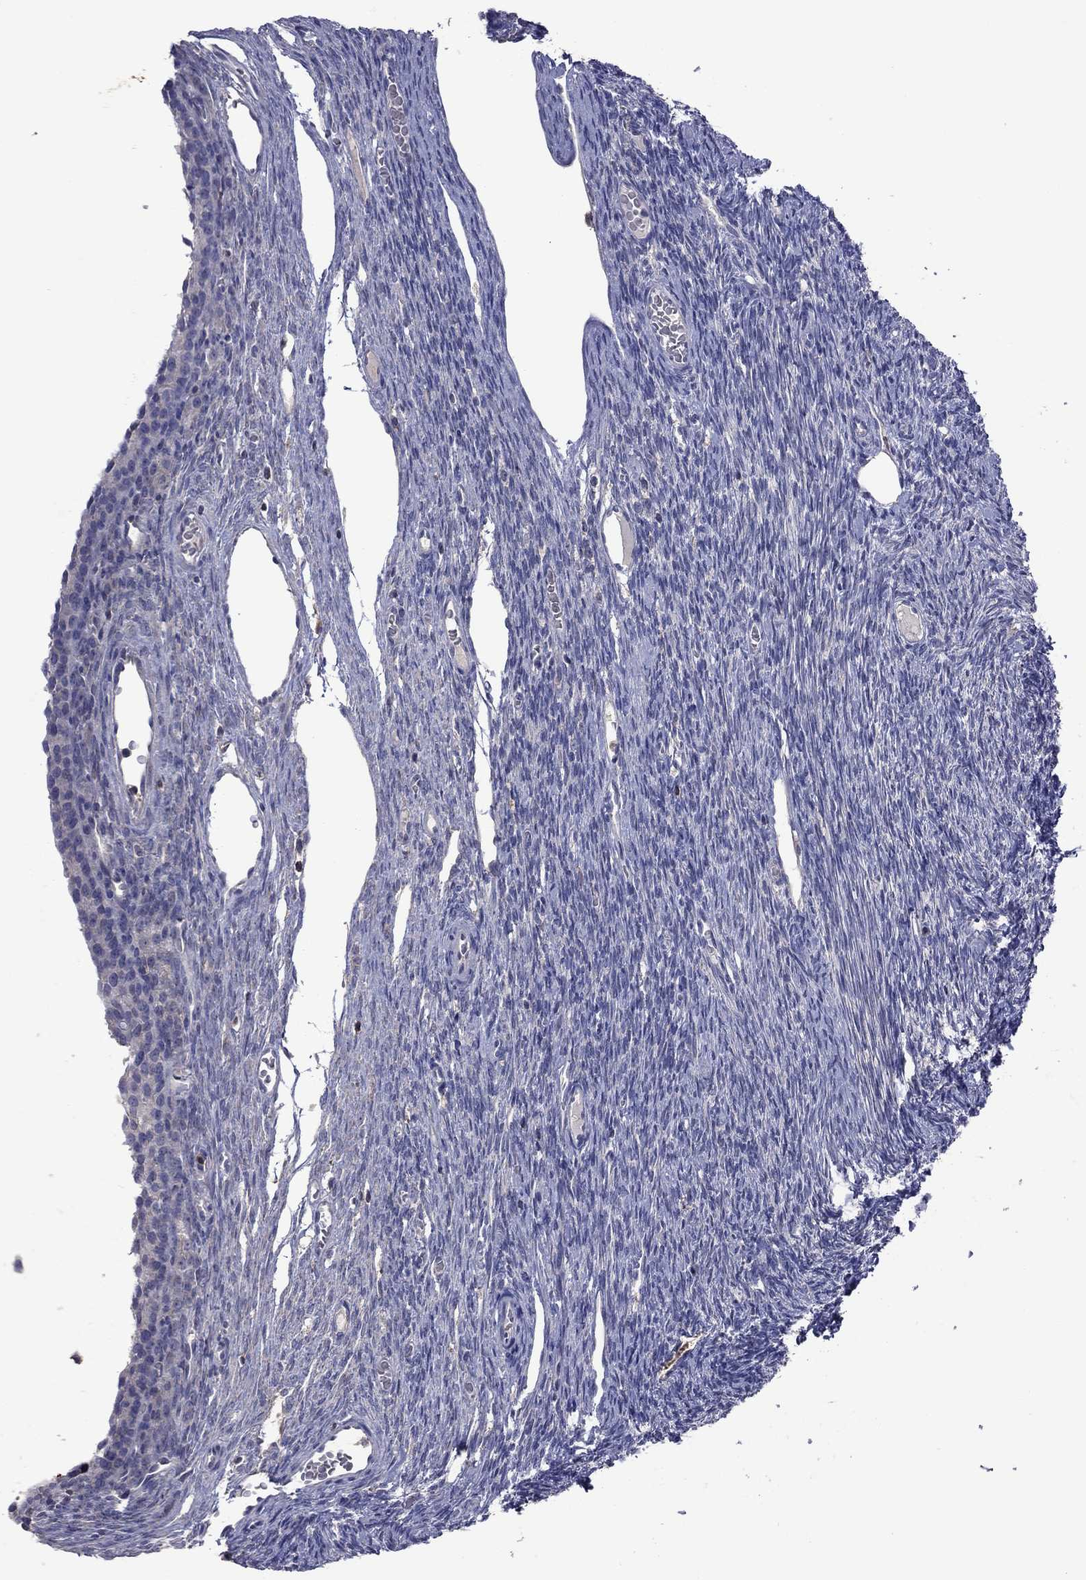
{"staining": {"intensity": "weak", "quantity": "<25%", "location": "cytoplasmic/membranous"}, "tissue": "ovary", "cell_type": "Follicle cells", "image_type": "normal", "snomed": [{"axis": "morphology", "description": "Normal tissue, NOS"}, {"axis": "topography", "description": "Ovary"}], "caption": "The immunohistochemistry (IHC) micrograph has no significant positivity in follicle cells of ovary. The staining is performed using DAB (3,3'-diaminobenzidine) brown chromogen with nuclei counter-stained in using hematoxylin.", "gene": "ENSG00000288520", "patient": {"sex": "female", "age": 27}}